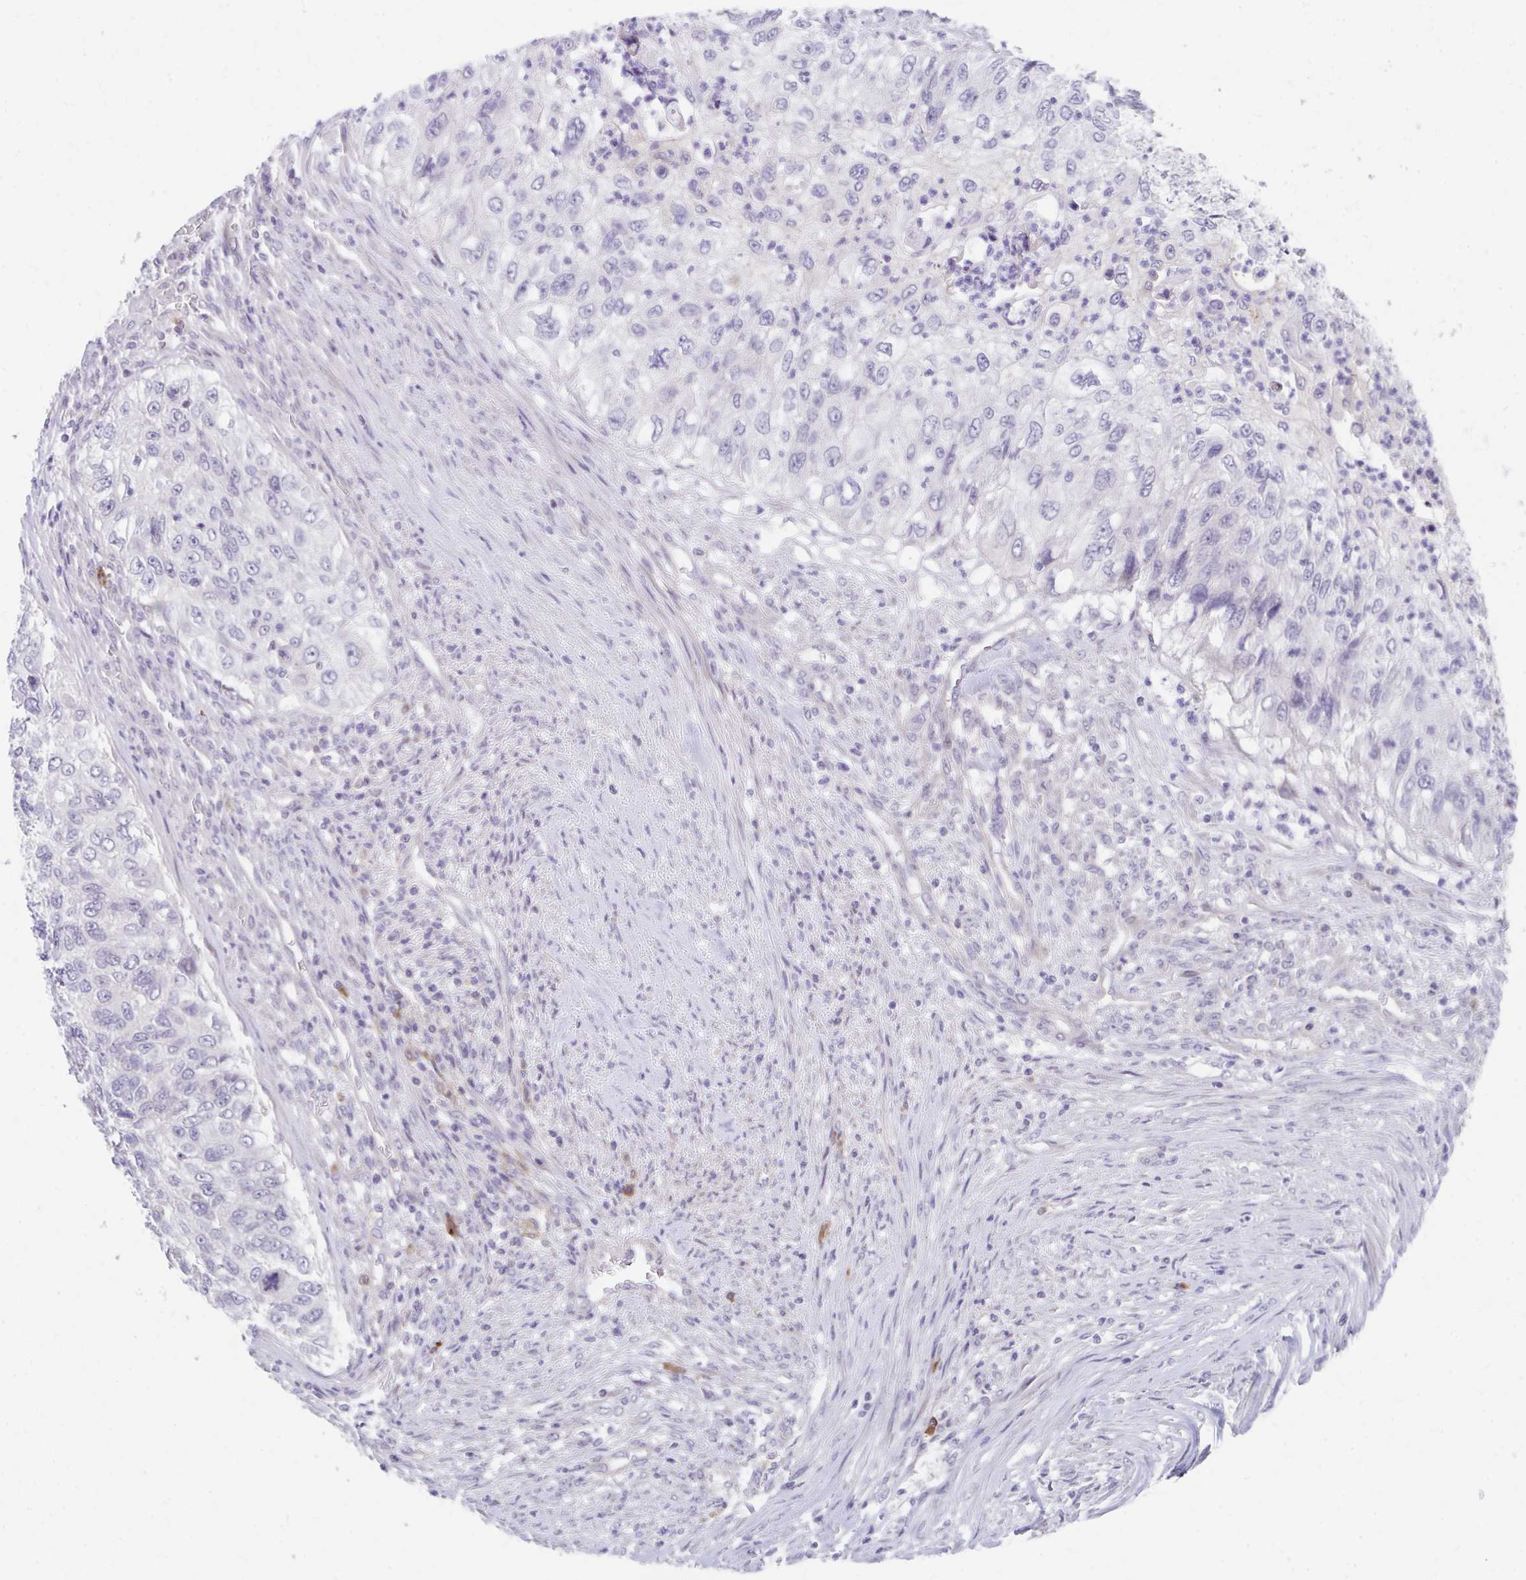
{"staining": {"intensity": "negative", "quantity": "none", "location": "none"}, "tissue": "urothelial cancer", "cell_type": "Tumor cells", "image_type": "cancer", "snomed": [{"axis": "morphology", "description": "Urothelial carcinoma, High grade"}, {"axis": "topography", "description": "Urinary bladder"}], "caption": "Immunohistochemical staining of human urothelial cancer reveals no significant positivity in tumor cells.", "gene": "SLAMF7", "patient": {"sex": "female", "age": 60}}